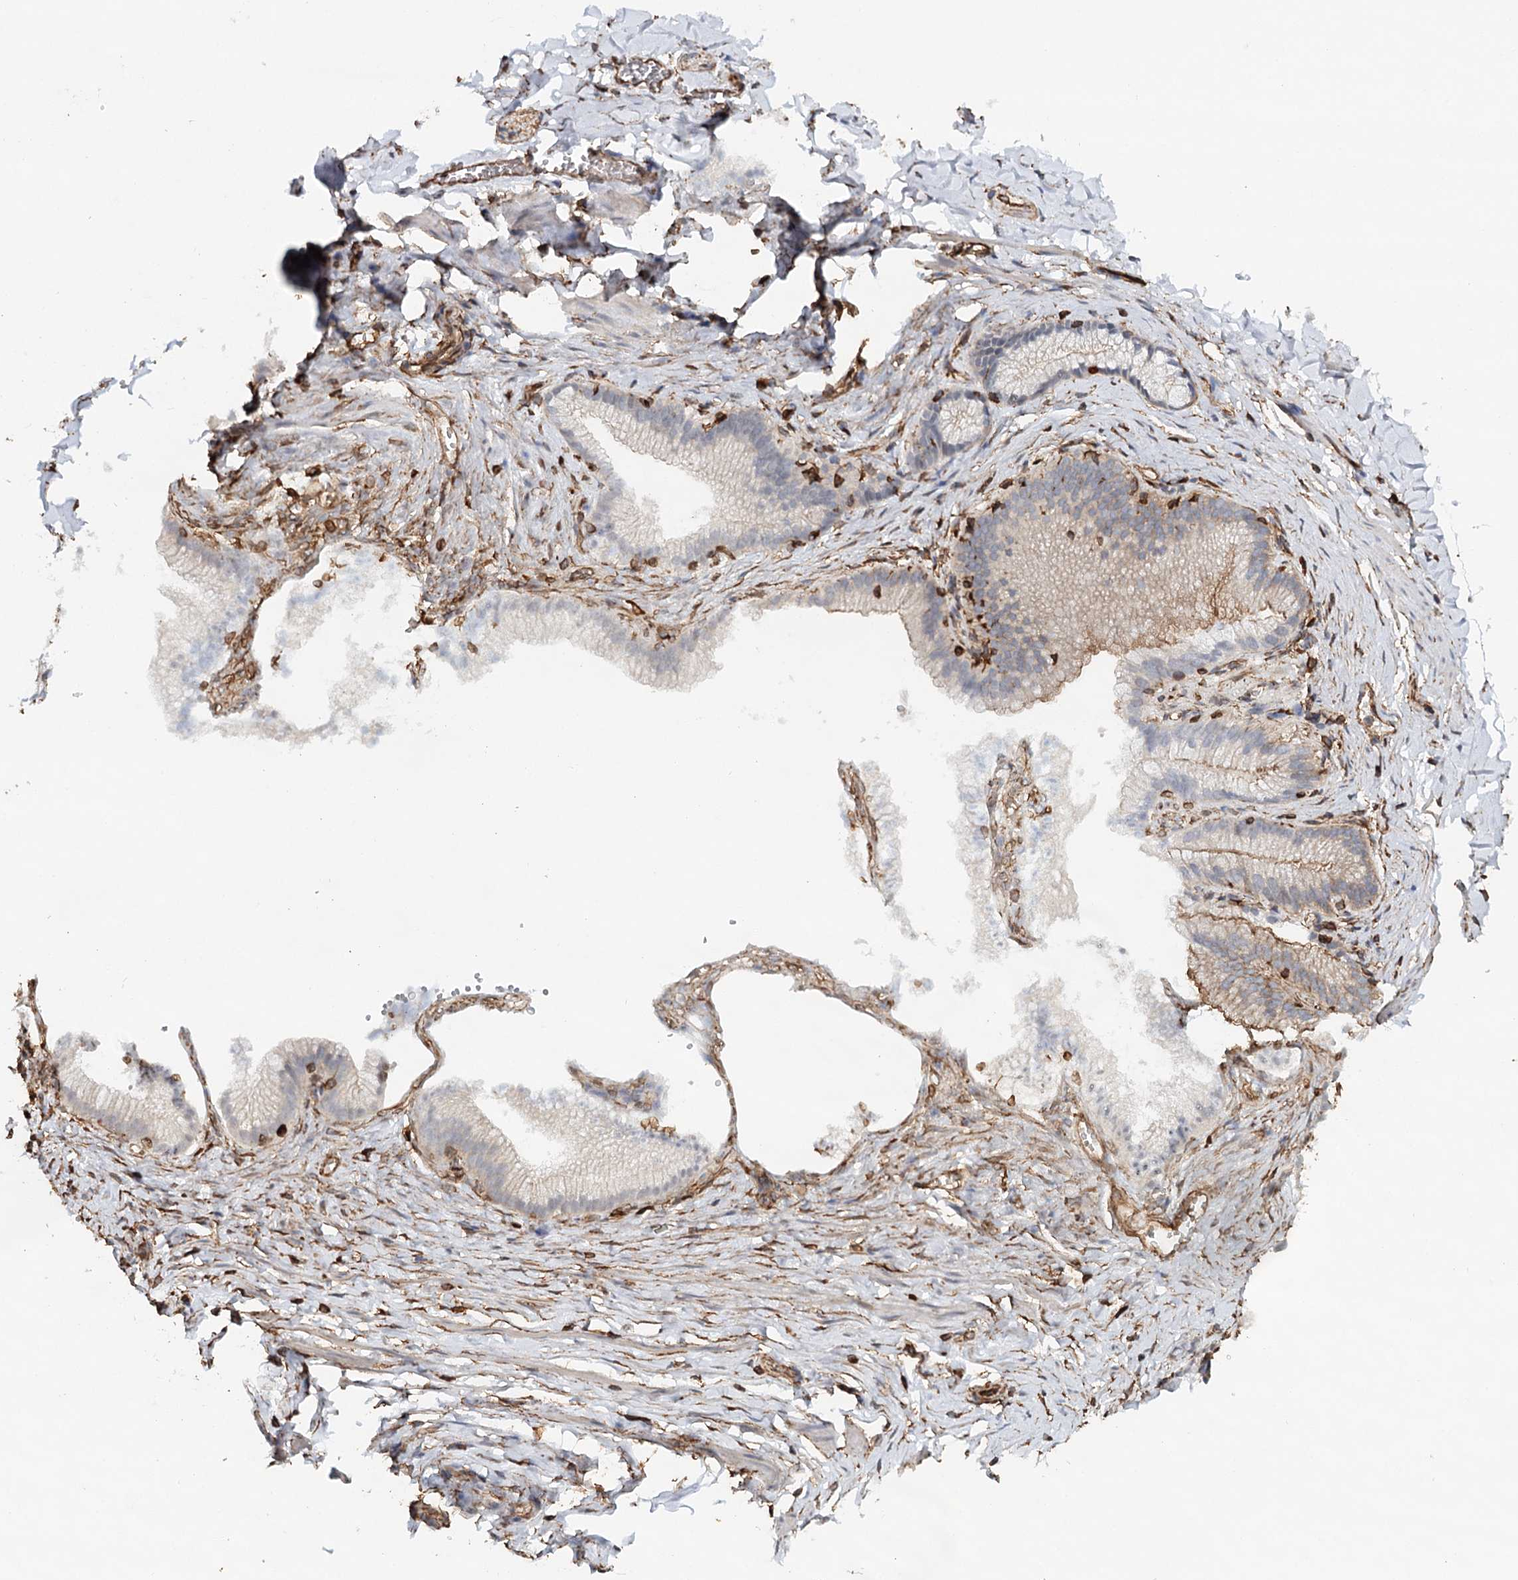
{"staining": {"intensity": "moderate", "quantity": ">75%", "location": "cytoplasmic/membranous"}, "tissue": "adipose tissue", "cell_type": "Adipocytes", "image_type": "normal", "snomed": [{"axis": "morphology", "description": "Normal tissue, NOS"}, {"axis": "topography", "description": "Gallbladder"}, {"axis": "topography", "description": "Peripheral nerve tissue"}], "caption": "Approximately >75% of adipocytes in unremarkable adipose tissue show moderate cytoplasmic/membranous protein staining as visualized by brown immunohistochemical staining.", "gene": "SYNPO", "patient": {"sex": "male", "age": 38}}